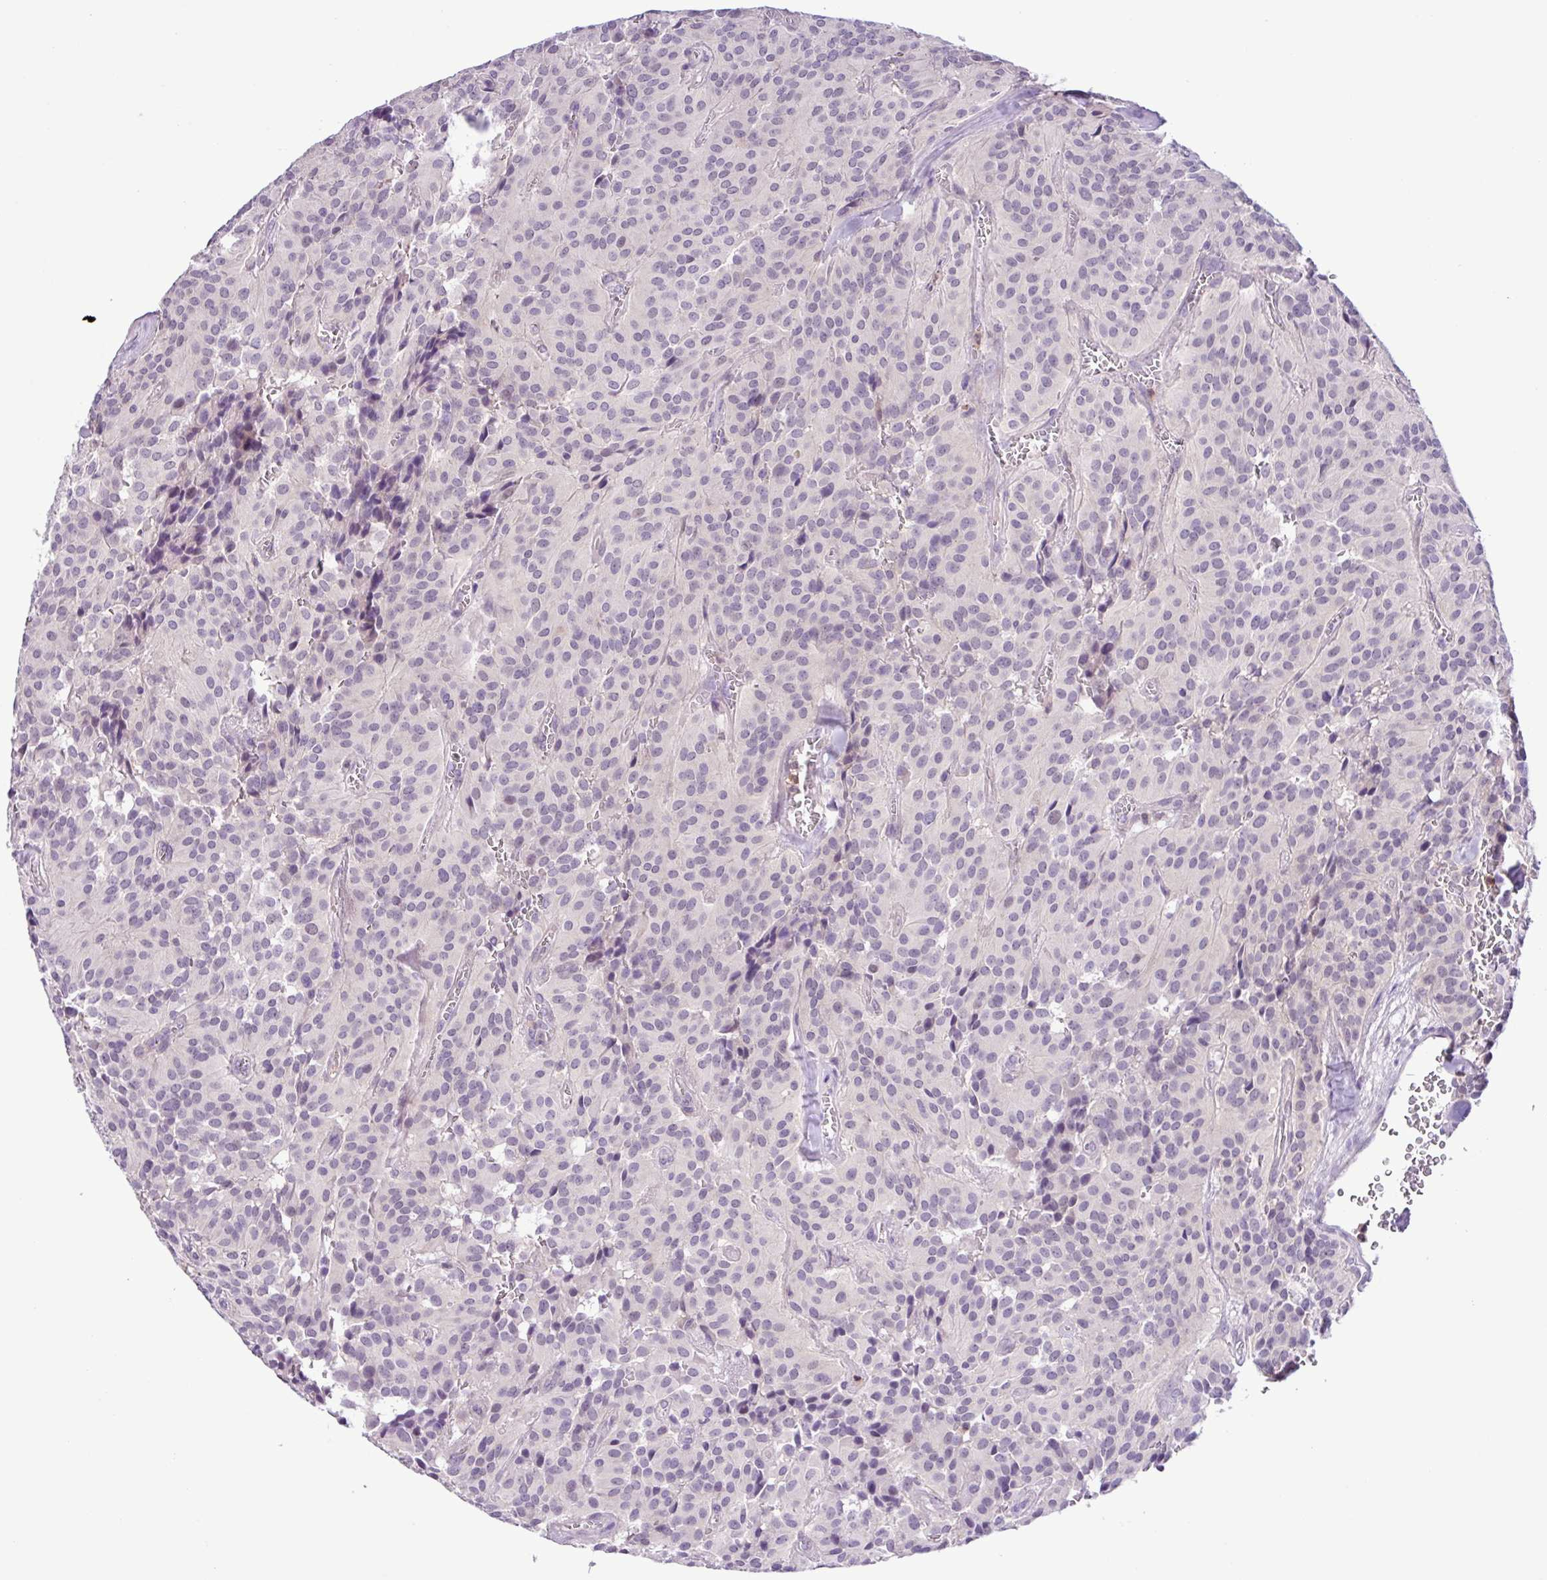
{"staining": {"intensity": "negative", "quantity": "none", "location": "none"}, "tissue": "glioma", "cell_type": "Tumor cells", "image_type": "cancer", "snomed": [{"axis": "morphology", "description": "Glioma, malignant, Low grade"}, {"axis": "topography", "description": "Brain"}], "caption": "An IHC histopathology image of low-grade glioma (malignant) is shown. There is no staining in tumor cells of low-grade glioma (malignant). (Stains: DAB (3,3'-diaminobenzidine) IHC with hematoxylin counter stain, Microscopy: brightfield microscopy at high magnification).", "gene": "TONSL", "patient": {"sex": "male", "age": 42}}